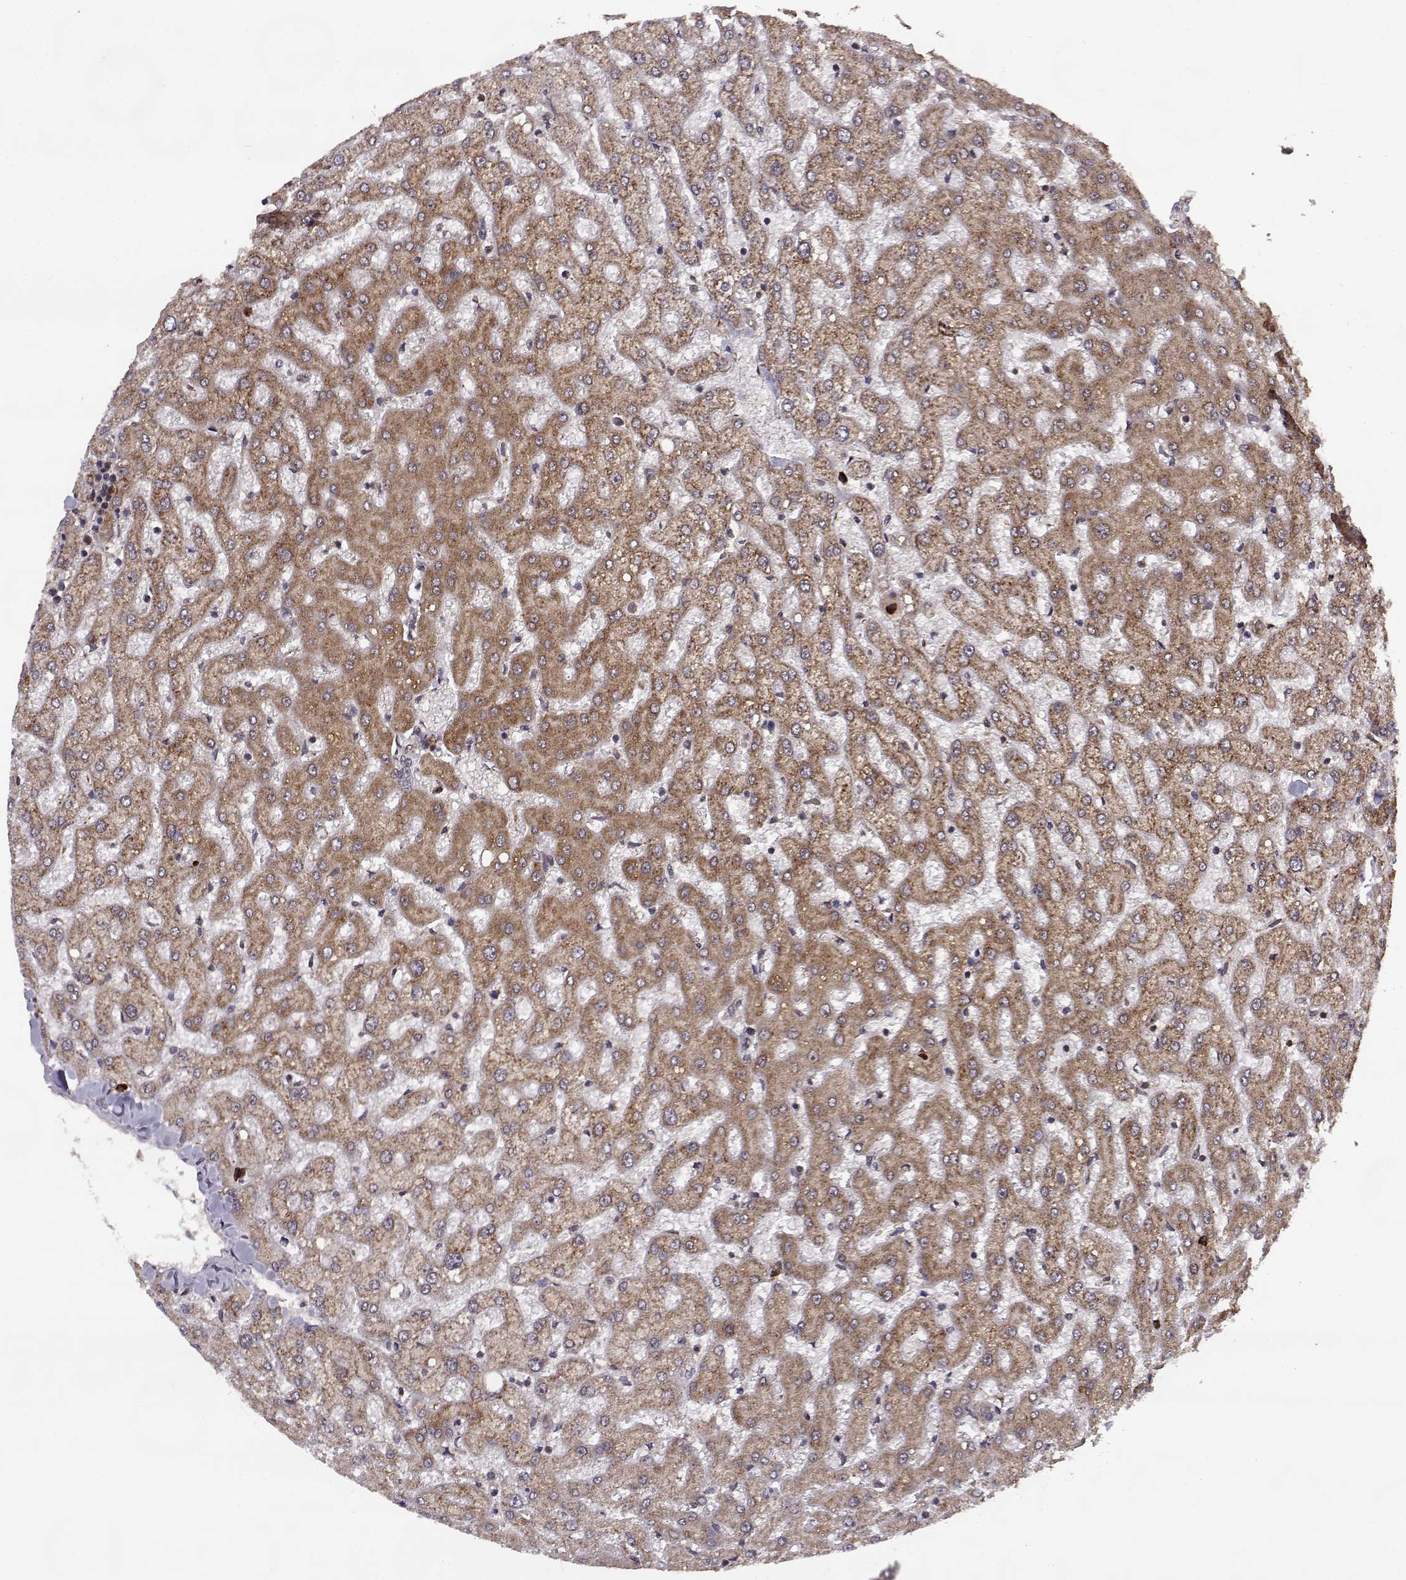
{"staining": {"intensity": "negative", "quantity": "none", "location": "none"}, "tissue": "liver", "cell_type": "Cholangiocytes", "image_type": "normal", "snomed": [{"axis": "morphology", "description": "Normal tissue, NOS"}, {"axis": "topography", "description": "Liver"}], "caption": "Immunohistochemistry image of benign liver: liver stained with DAB shows no significant protein staining in cholangiocytes. (Immunohistochemistry, brightfield microscopy, high magnification).", "gene": "RPL31", "patient": {"sex": "female", "age": 50}}